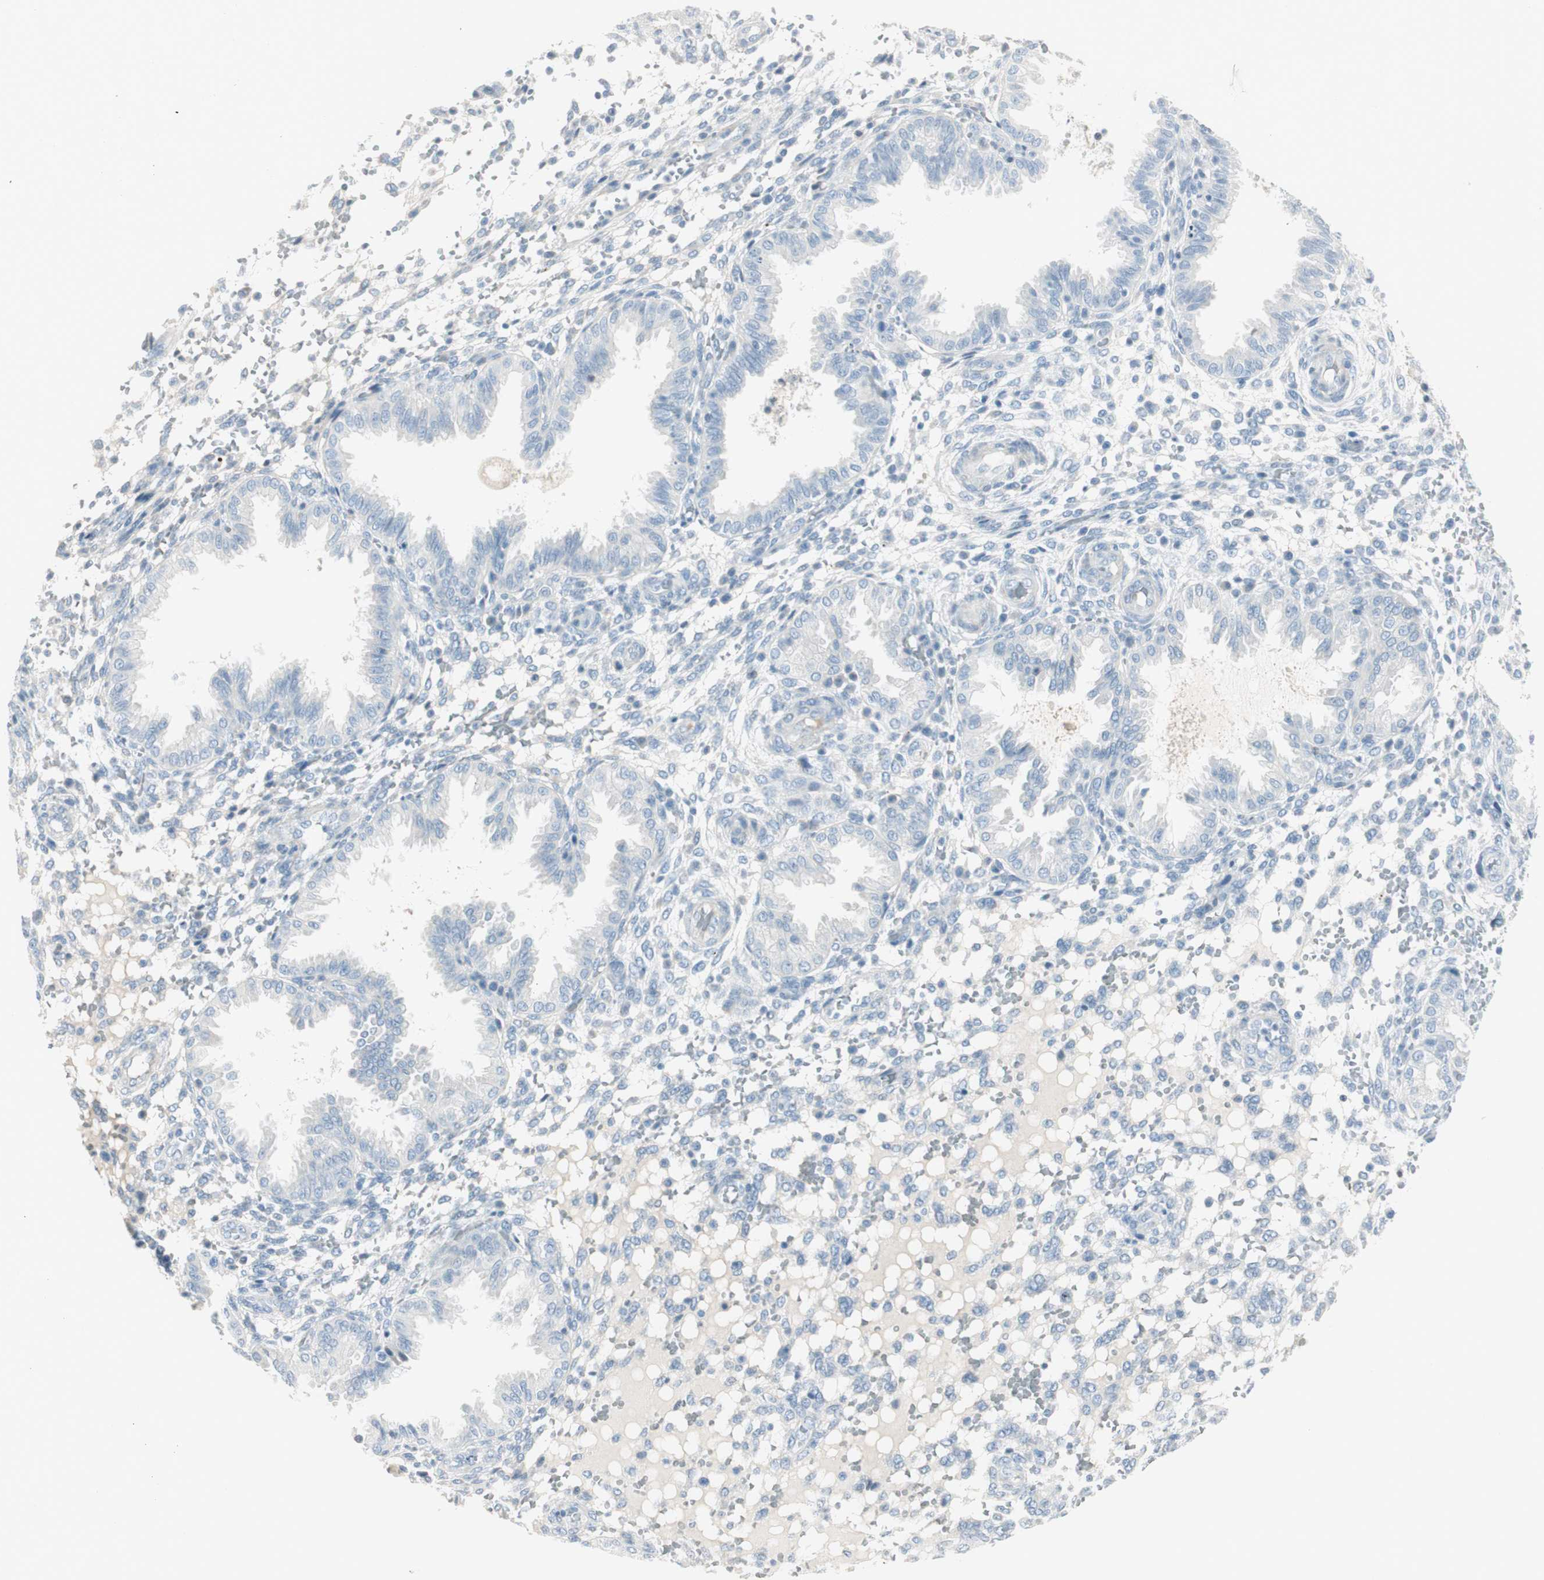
{"staining": {"intensity": "negative", "quantity": "none", "location": "none"}, "tissue": "endometrium", "cell_type": "Cells in endometrial stroma", "image_type": "normal", "snomed": [{"axis": "morphology", "description": "Normal tissue, NOS"}, {"axis": "topography", "description": "Endometrium"}], "caption": "IHC image of normal endometrium stained for a protein (brown), which demonstrates no expression in cells in endometrial stroma.", "gene": "CDHR5", "patient": {"sex": "female", "age": 33}}